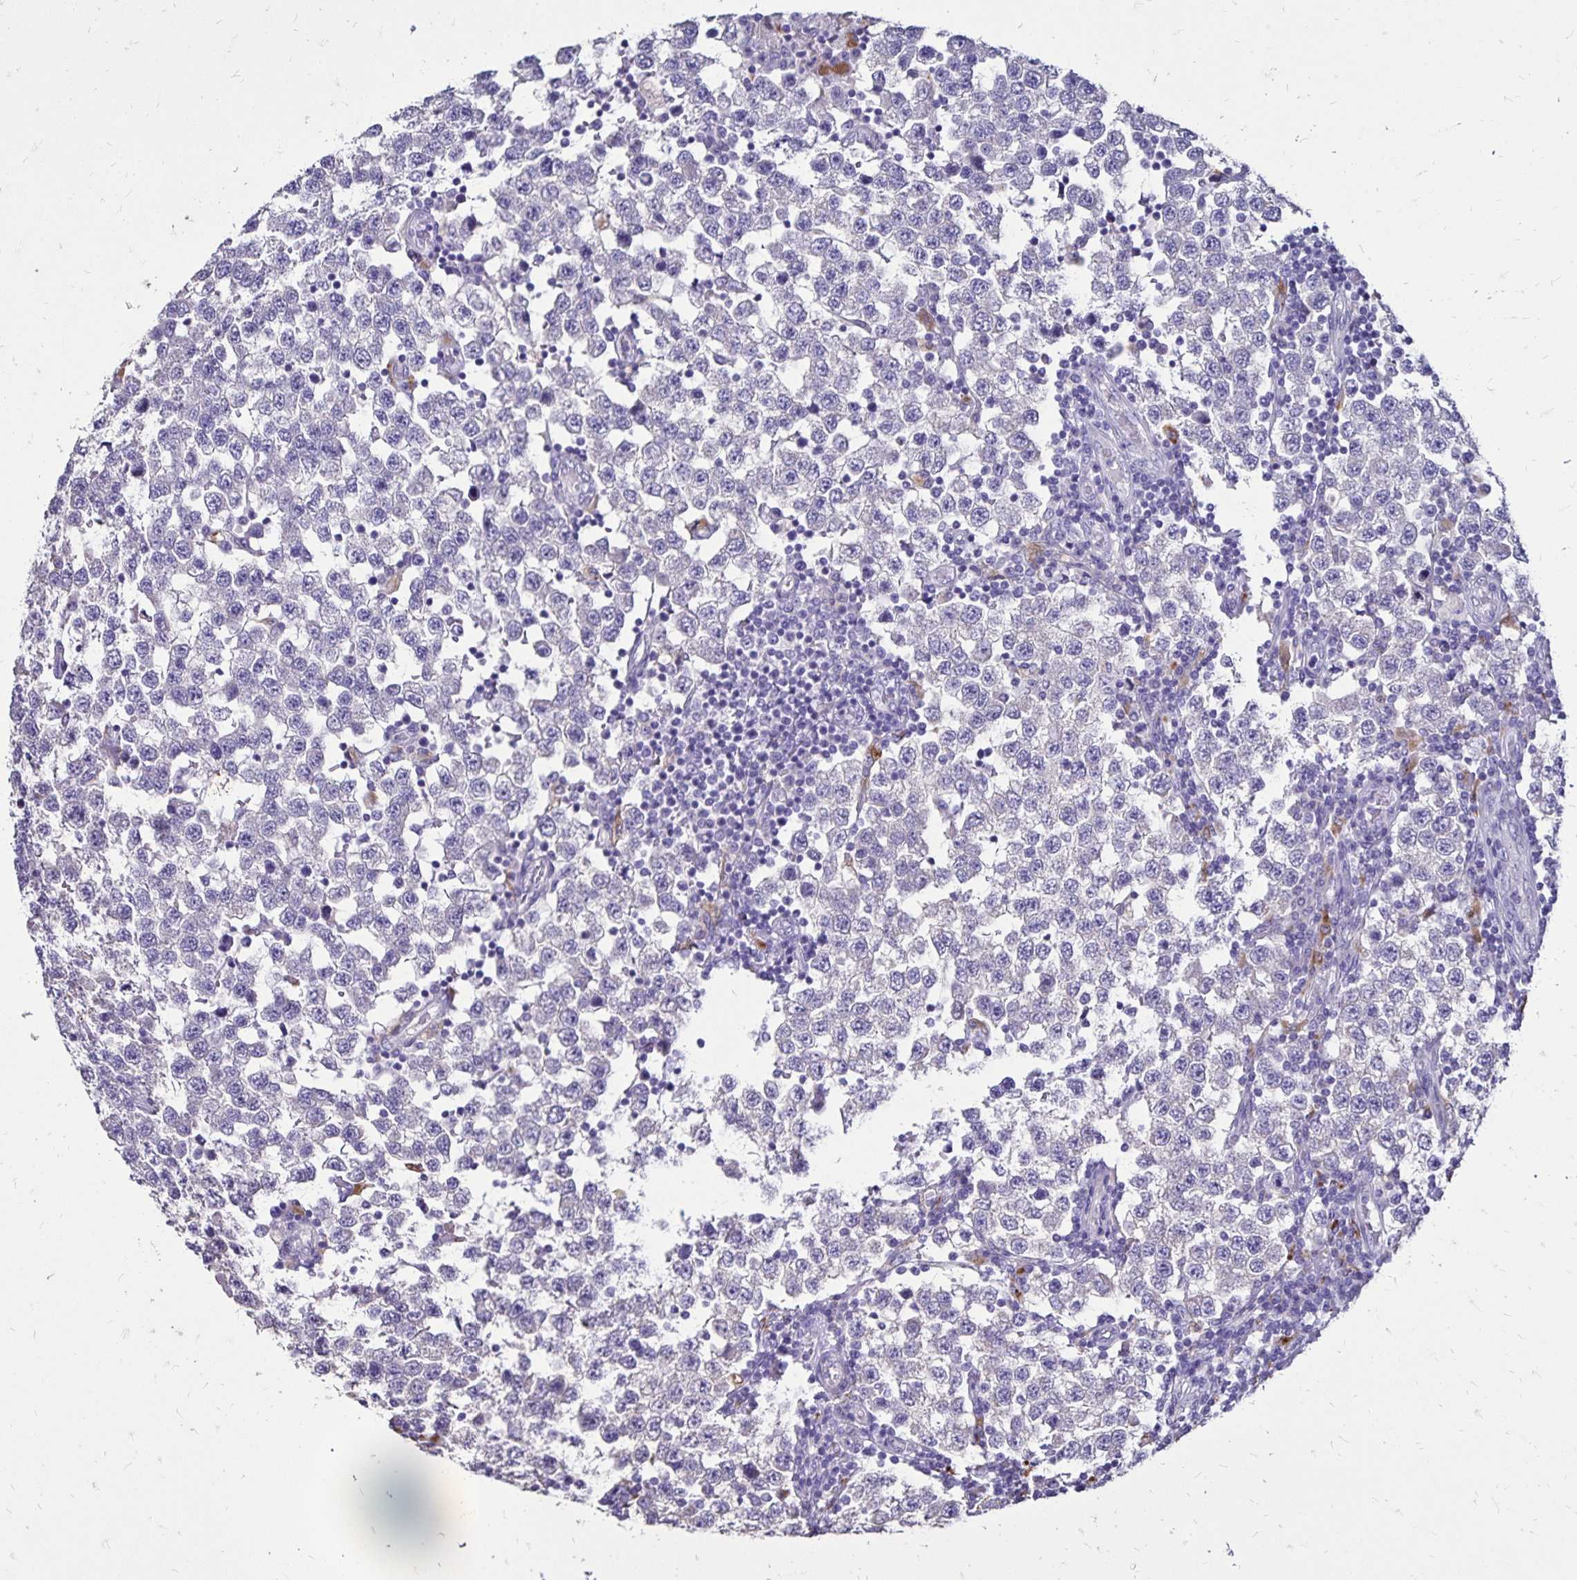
{"staining": {"intensity": "negative", "quantity": "none", "location": "none"}, "tissue": "testis cancer", "cell_type": "Tumor cells", "image_type": "cancer", "snomed": [{"axis": "morphology", "description": "Seminoma, NOS"}, {"axis": "topography", "description": "Testis"}], "caption": "Testis cancer was stained to show a protein in brown. There is no significant positivity in tumor cells. Brightfield microscopy of immunohistochemistry stained with DAB (brown) and hematoxylin (blue), captured at high magnification.", "gene": "EVPL", "patient": {"sex": "male", "age": 34}}